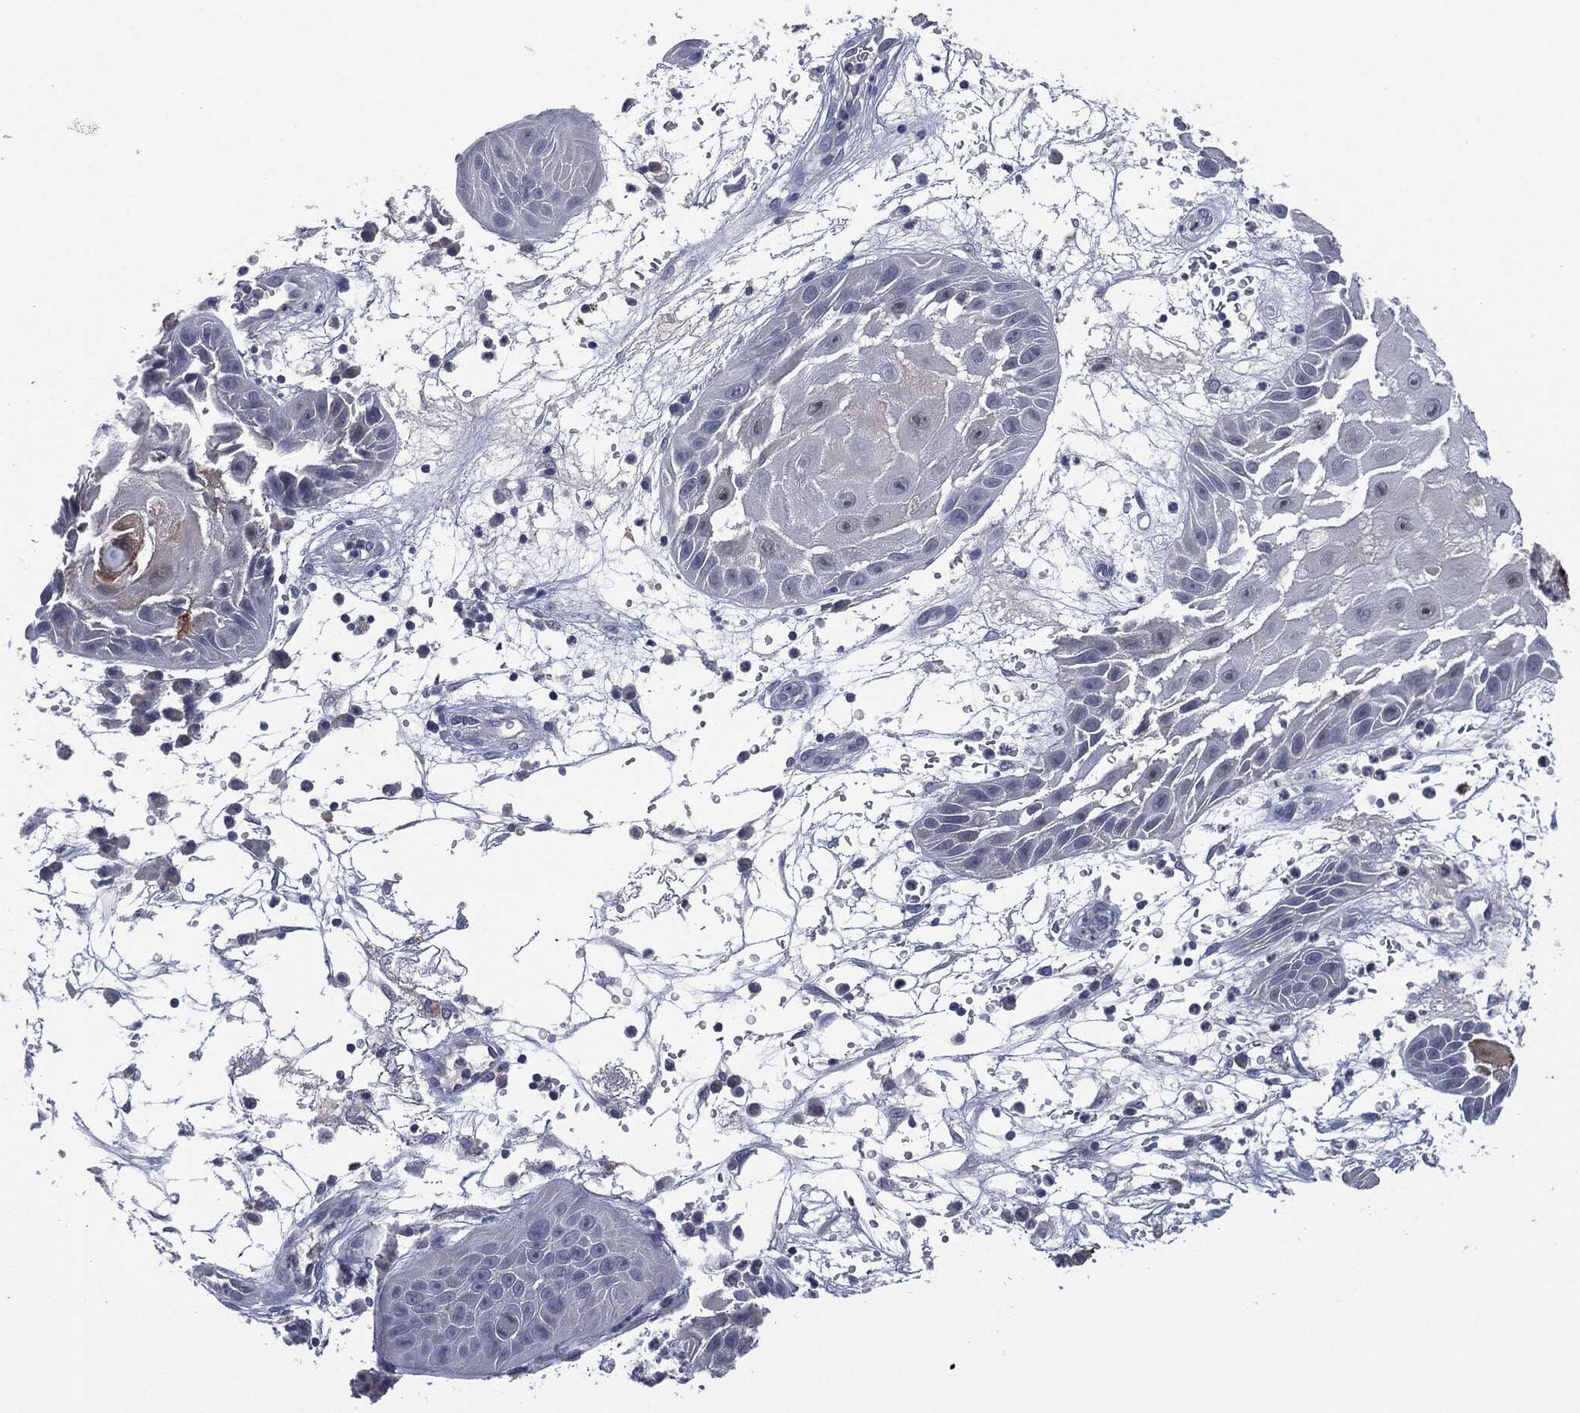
{"staining": {"intensity": "weak", "quantity": "<25%", "location": "cytoplasmic/membranous"}, "tissue": "skin cancer", "cell_type": "Tumor cells", "image_type": "cancer", "snomed": [{"axis": "morphology", "description": "Normal tissue, NOS"}, {"axis": "morphology", "description": "Squamous cell carcinoma, NOS"}, {"axis": "topography", "description": "Skin"}], "caption": "Tumor cells show no significant protein expression in skin squamous cell carcinoma.", "gene": "IL1RN", "patient": {"sex": "male", "age": 79}}